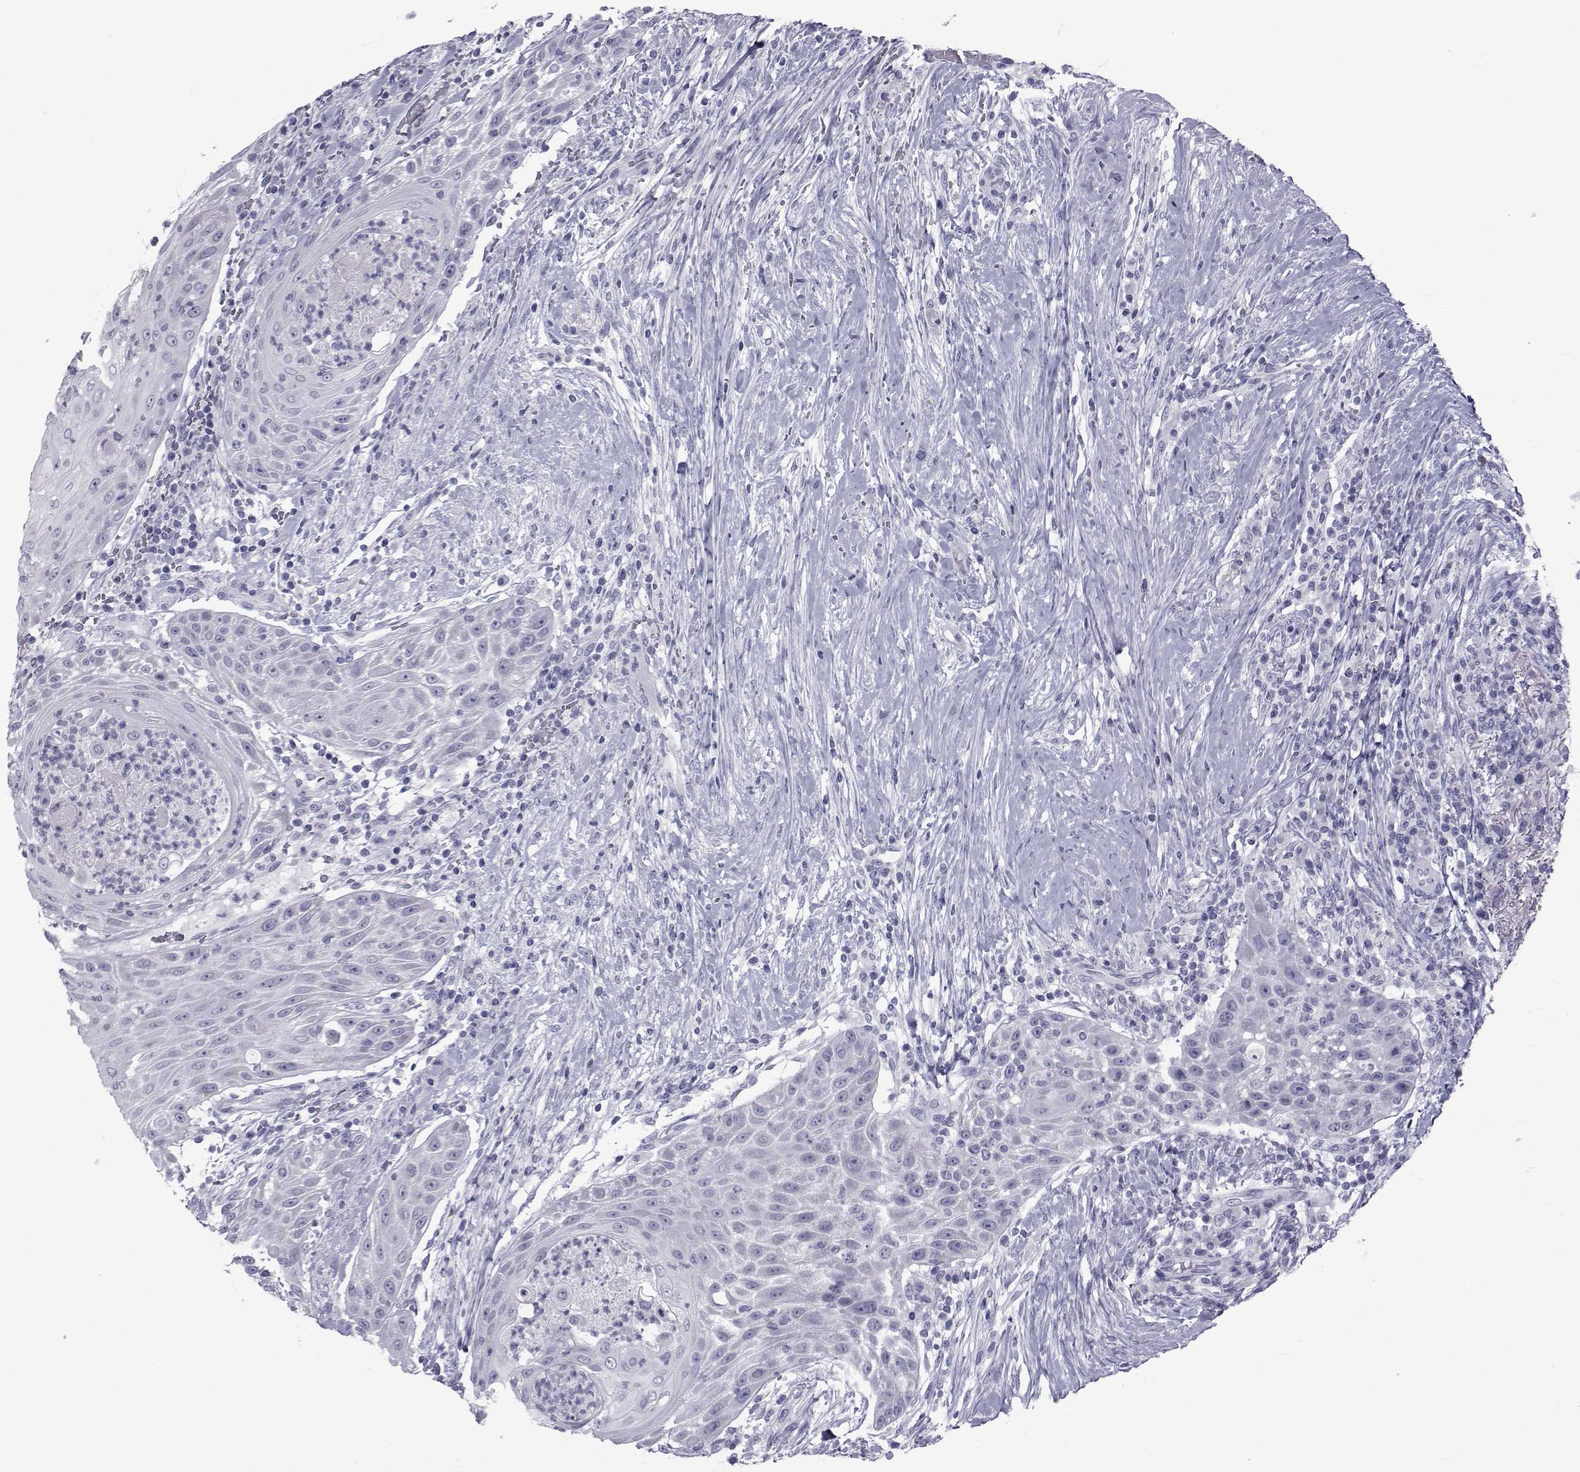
{"staining": {"intensity": "negative", "quantity": "none", "location": "none"}, "tissue": "head and neck cancer", "cell_type": "Tumor cells", "image_type": "cancer", "snomed": [{"axis": "morphology", "description": "Squamous cell carcinoma, NOS"}, {"axis": "topography", "description": "Head-Neck"}], "caption": "Tumor cells show no significant staining in head and neck cancer (squamous cell carcinoma).", "gene": "FDXR", "patient": {"sex": "male", "age": 69}}